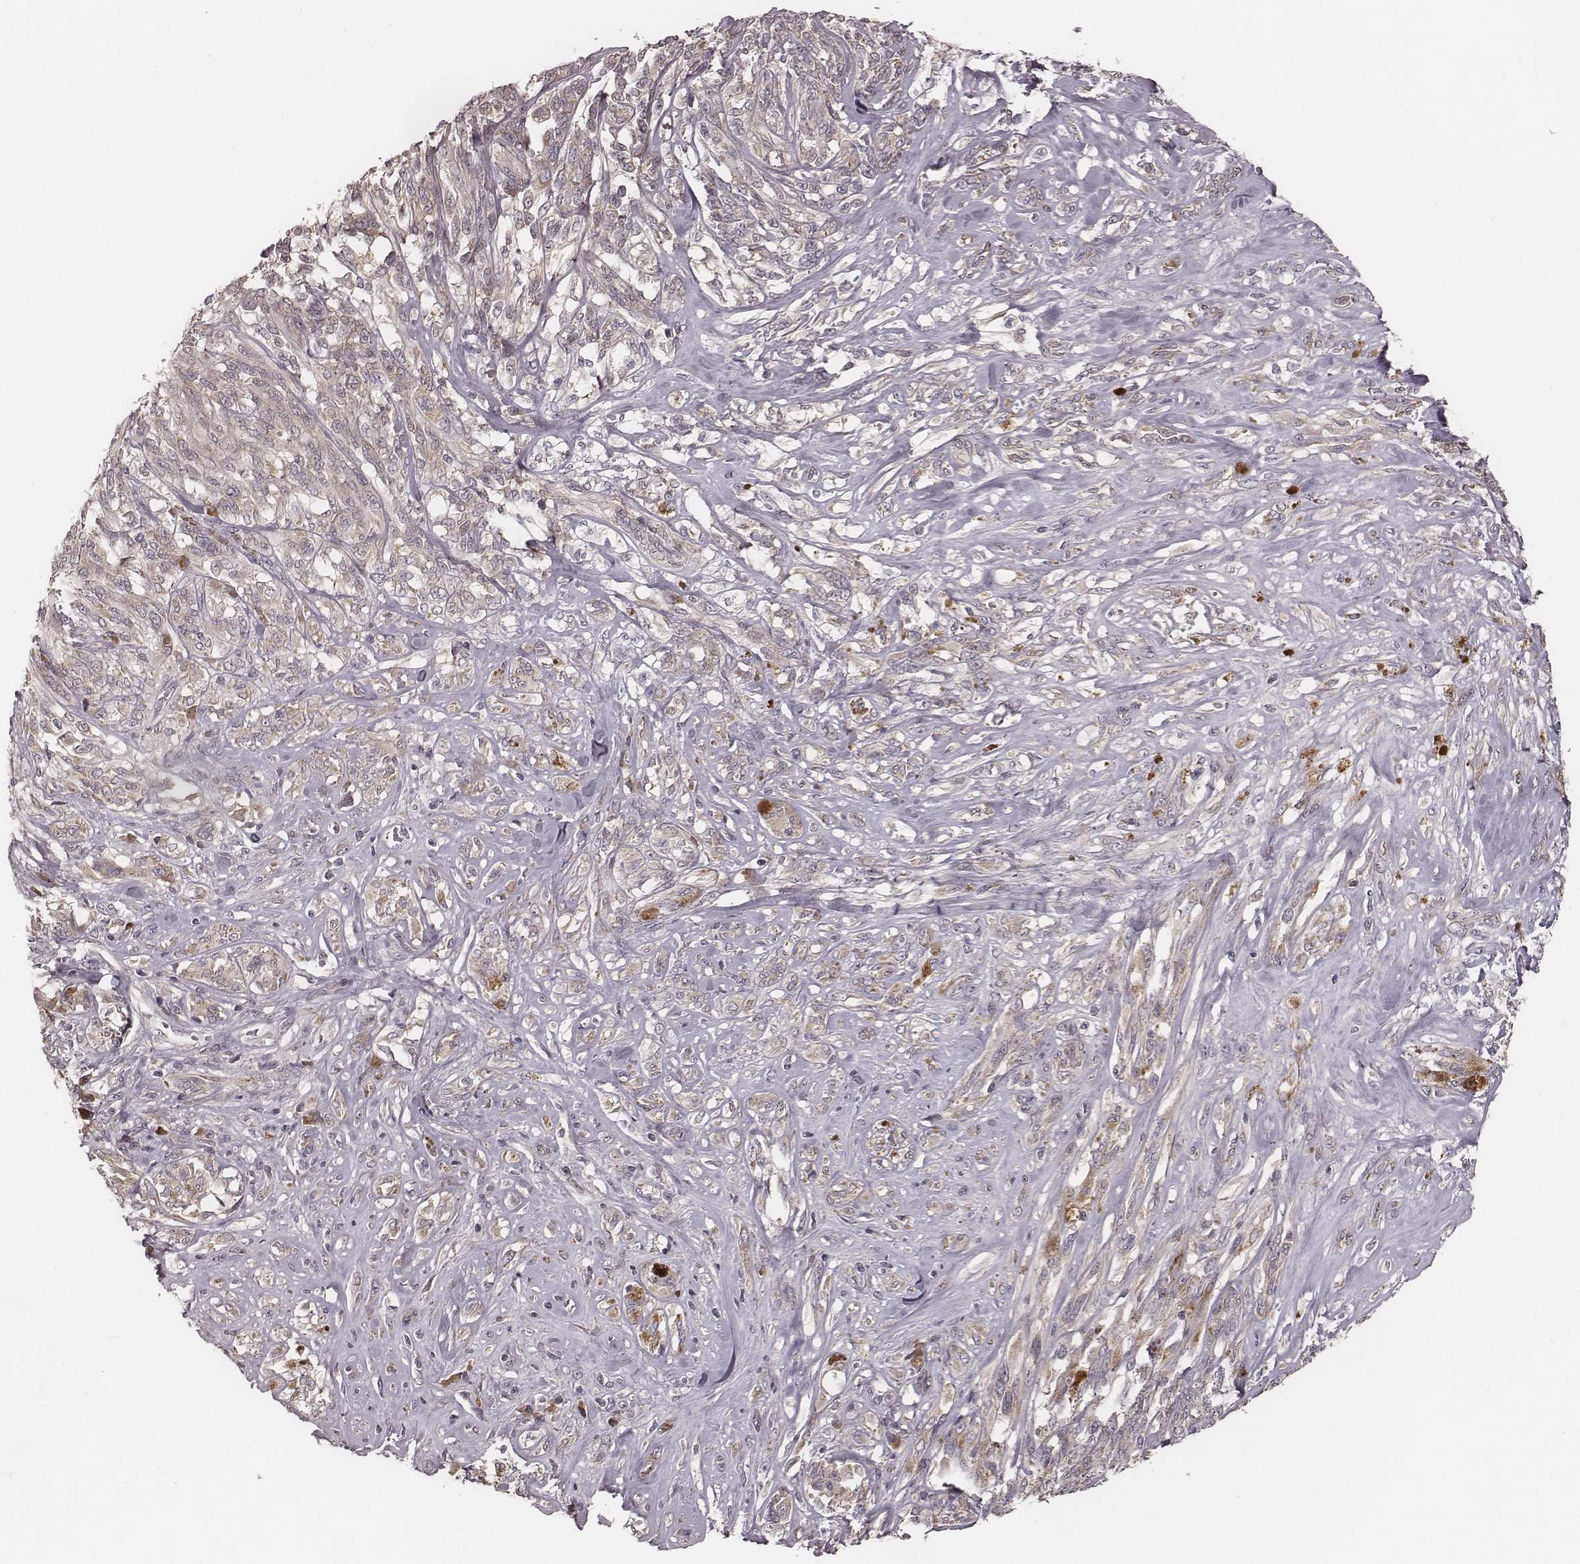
{"staining": {"intensity": "weak", "quantity": ">75%", "location": "cytoplasmic/membranous"}, "tissue": "melanoma", "cell_type": "Tumor cells", "image_type": "cancer", "snomed": [{"axis": "morphology", "description": "Malignant melanoma, NOS"}, {"axis": "topography", "description": "Skin"}], "caption": "A photomicrograph showing weak cytoplasmic/membranous positivity in about >75% of tumor cells in melanoma, as visualized by brown immunohistochemical staining.", "gene": "P2RX5", "patient": {"sex": "female", "age": 91}}